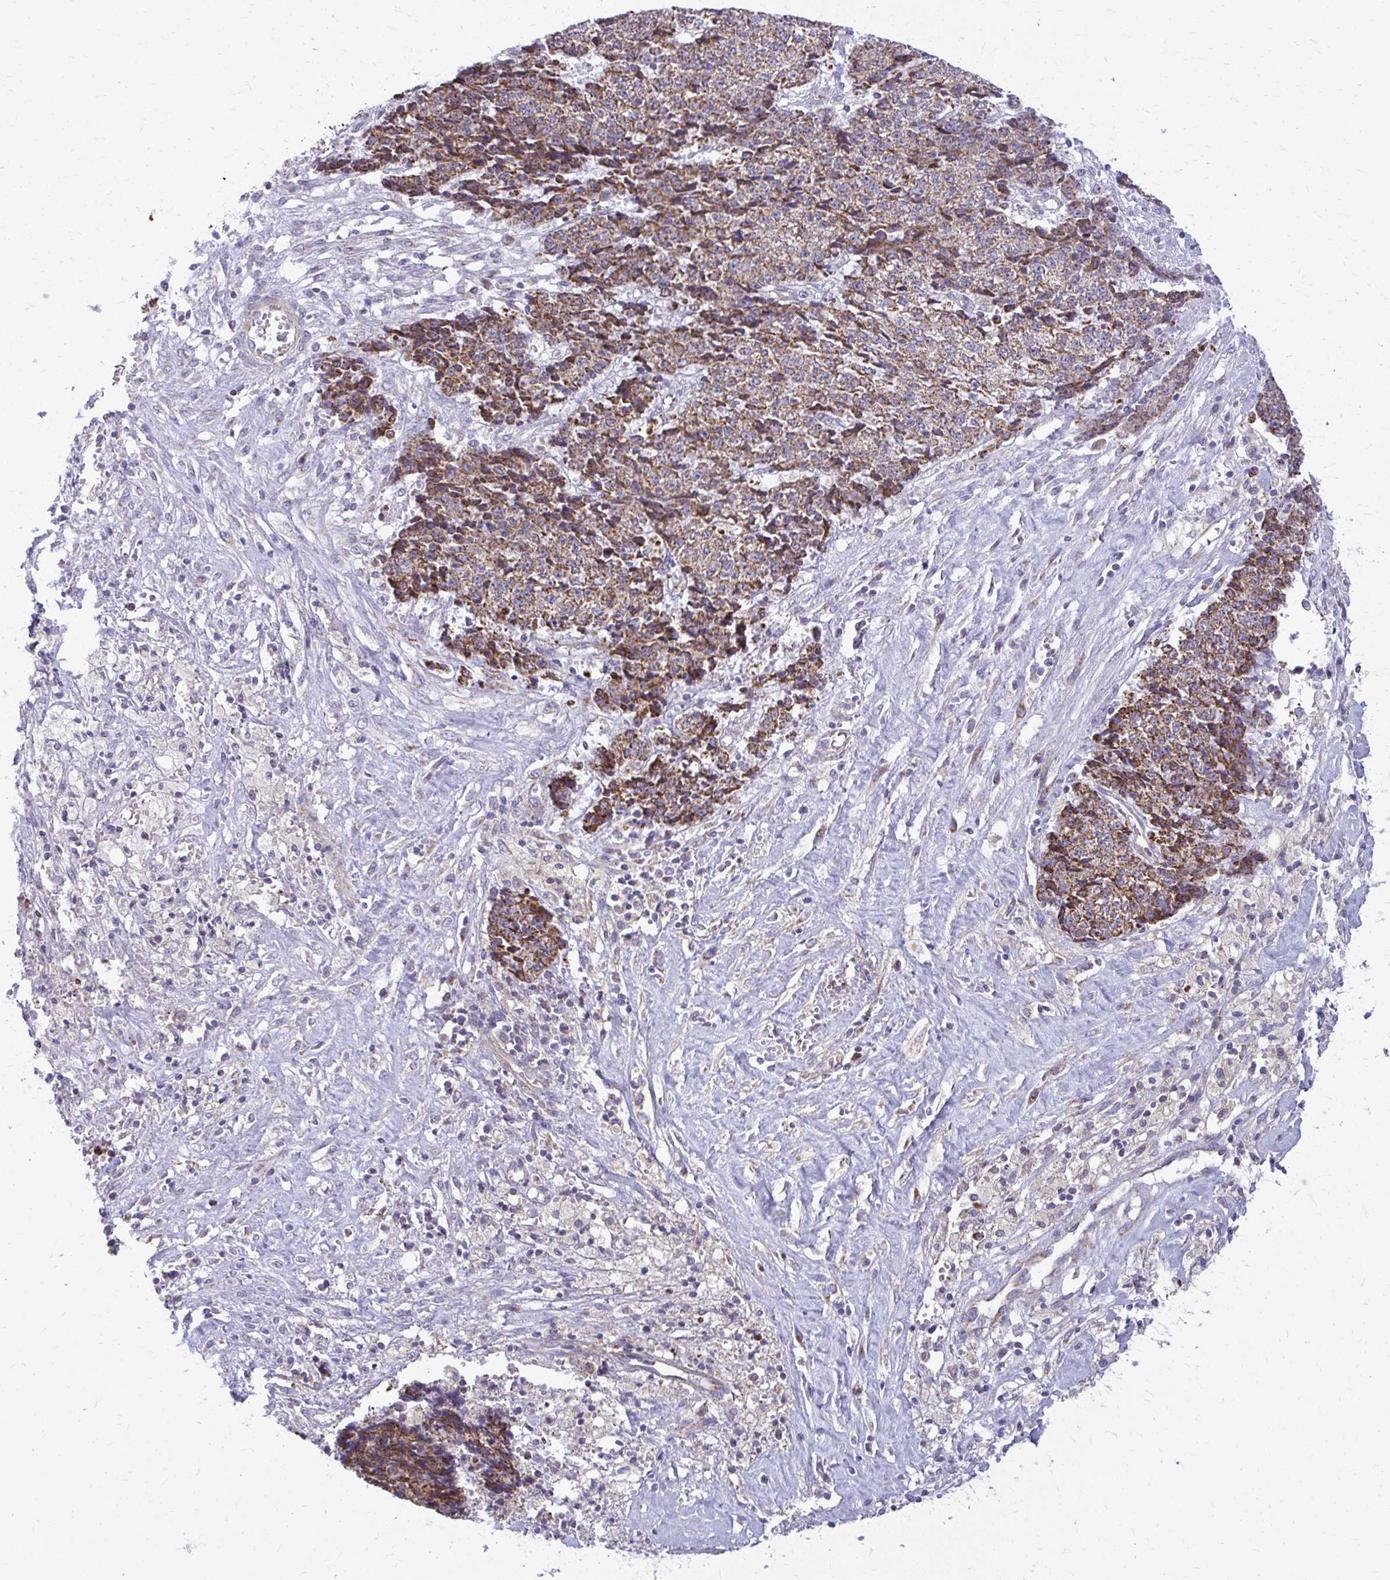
{"staining": {"intensity": "strong", "quantity": ">75%", "location": "cytoplasmic/membranous"}, "tissue": "ovarian cancer", "cell_type": "Tumor cells", "image_type": "cancer", "snomed": [{"axis": "morphology", "description": "Carcinoma, endometroid"}, {"axis": "topography", "description": "Ovary"}], "caption": "Brown immunohistochemical staining in ovarian cancer (endometroid carcinoma) displays strong cytoplasmic/membranous expression in approximately >75% of tumor cells. Using DAB (brown) and hematoxylin (blue) stains, captured at high magnification using brightfield microscopy.", "gene": "IFIT1", "patient": {"sex": "female", "age": 42}}